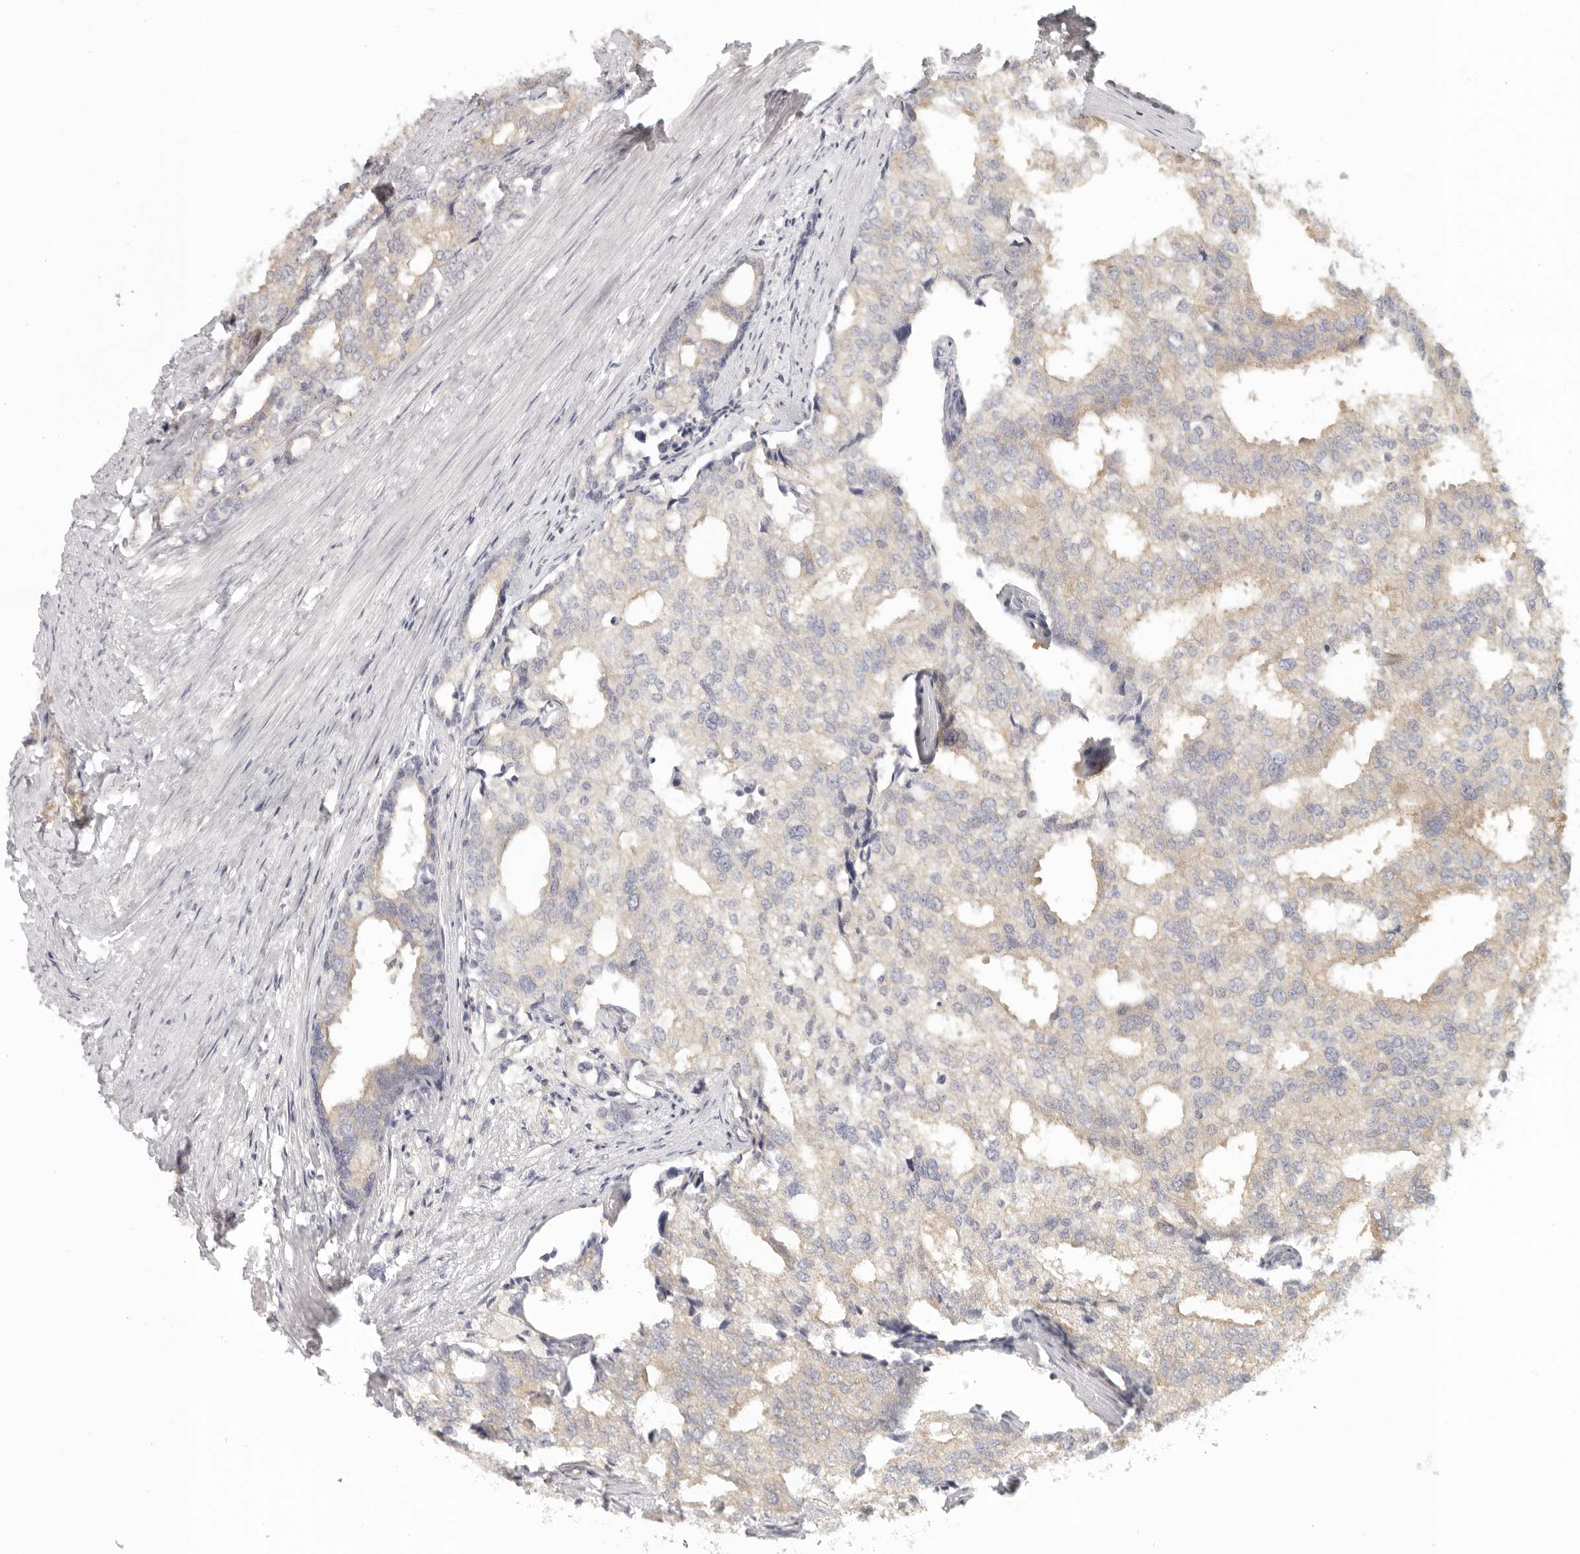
{"staining": {"intensity": "weak", "quantity": "<25%", "location": "cytoplasmic/membranous"}, "tissue": "prostate cancer", "cell_type": "Tumor cells", "image_type": "cancer", "snomed": [{"axis": "morphology", "description": "Adenocarcinoma, High grade"}, {"axis": "topography", "description": "Prostate"}], "caption": "Immunohistochemistry histopathology image of neoplastic tissue: human prostate cancer stained with DAB exhibits no significant protein positivity in tumor cells.", "gene": "AHDC1", "patient": {"sex": "male", "age": 50}}